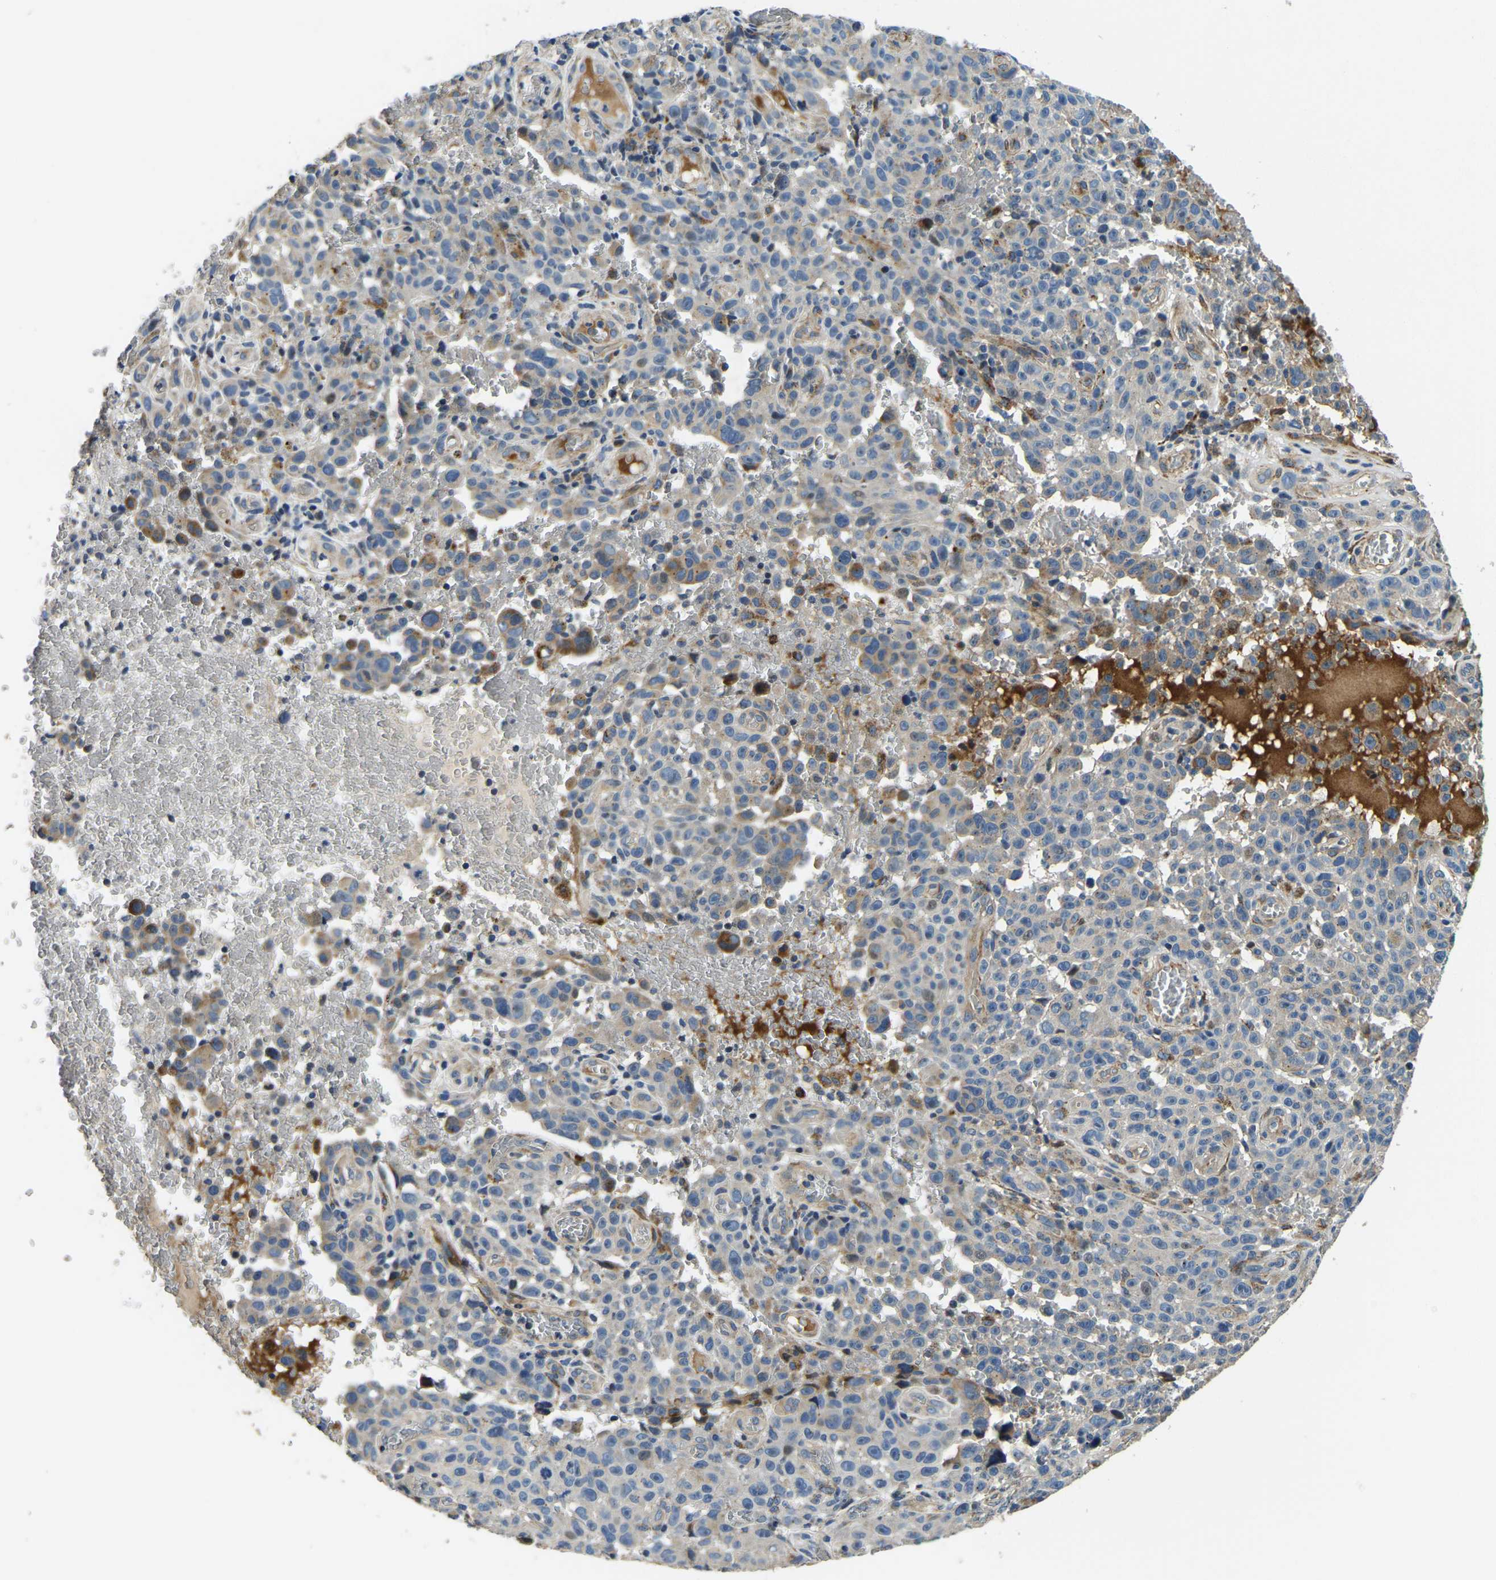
{"staining": {"intensity": "moderate", "quantity": "<25%", "location": "cytoplasmic/membranous"}, "tissue": "melanoma", "cell_type": "Tumor cells", "image_type": "cancer", "snomed": [{"axis": "morphology", "description": "Malignant melanoma, NOS"}, {"axis": "topography", "description": "Skin"}], "caption": "Immunohistochemical staining of melanoma exhibits moderate cytoplasmic/membranous protein expression in about <25% of tumor cells.", "gene": "RNF39", "patient": {"sex": "female", "age": 82}}